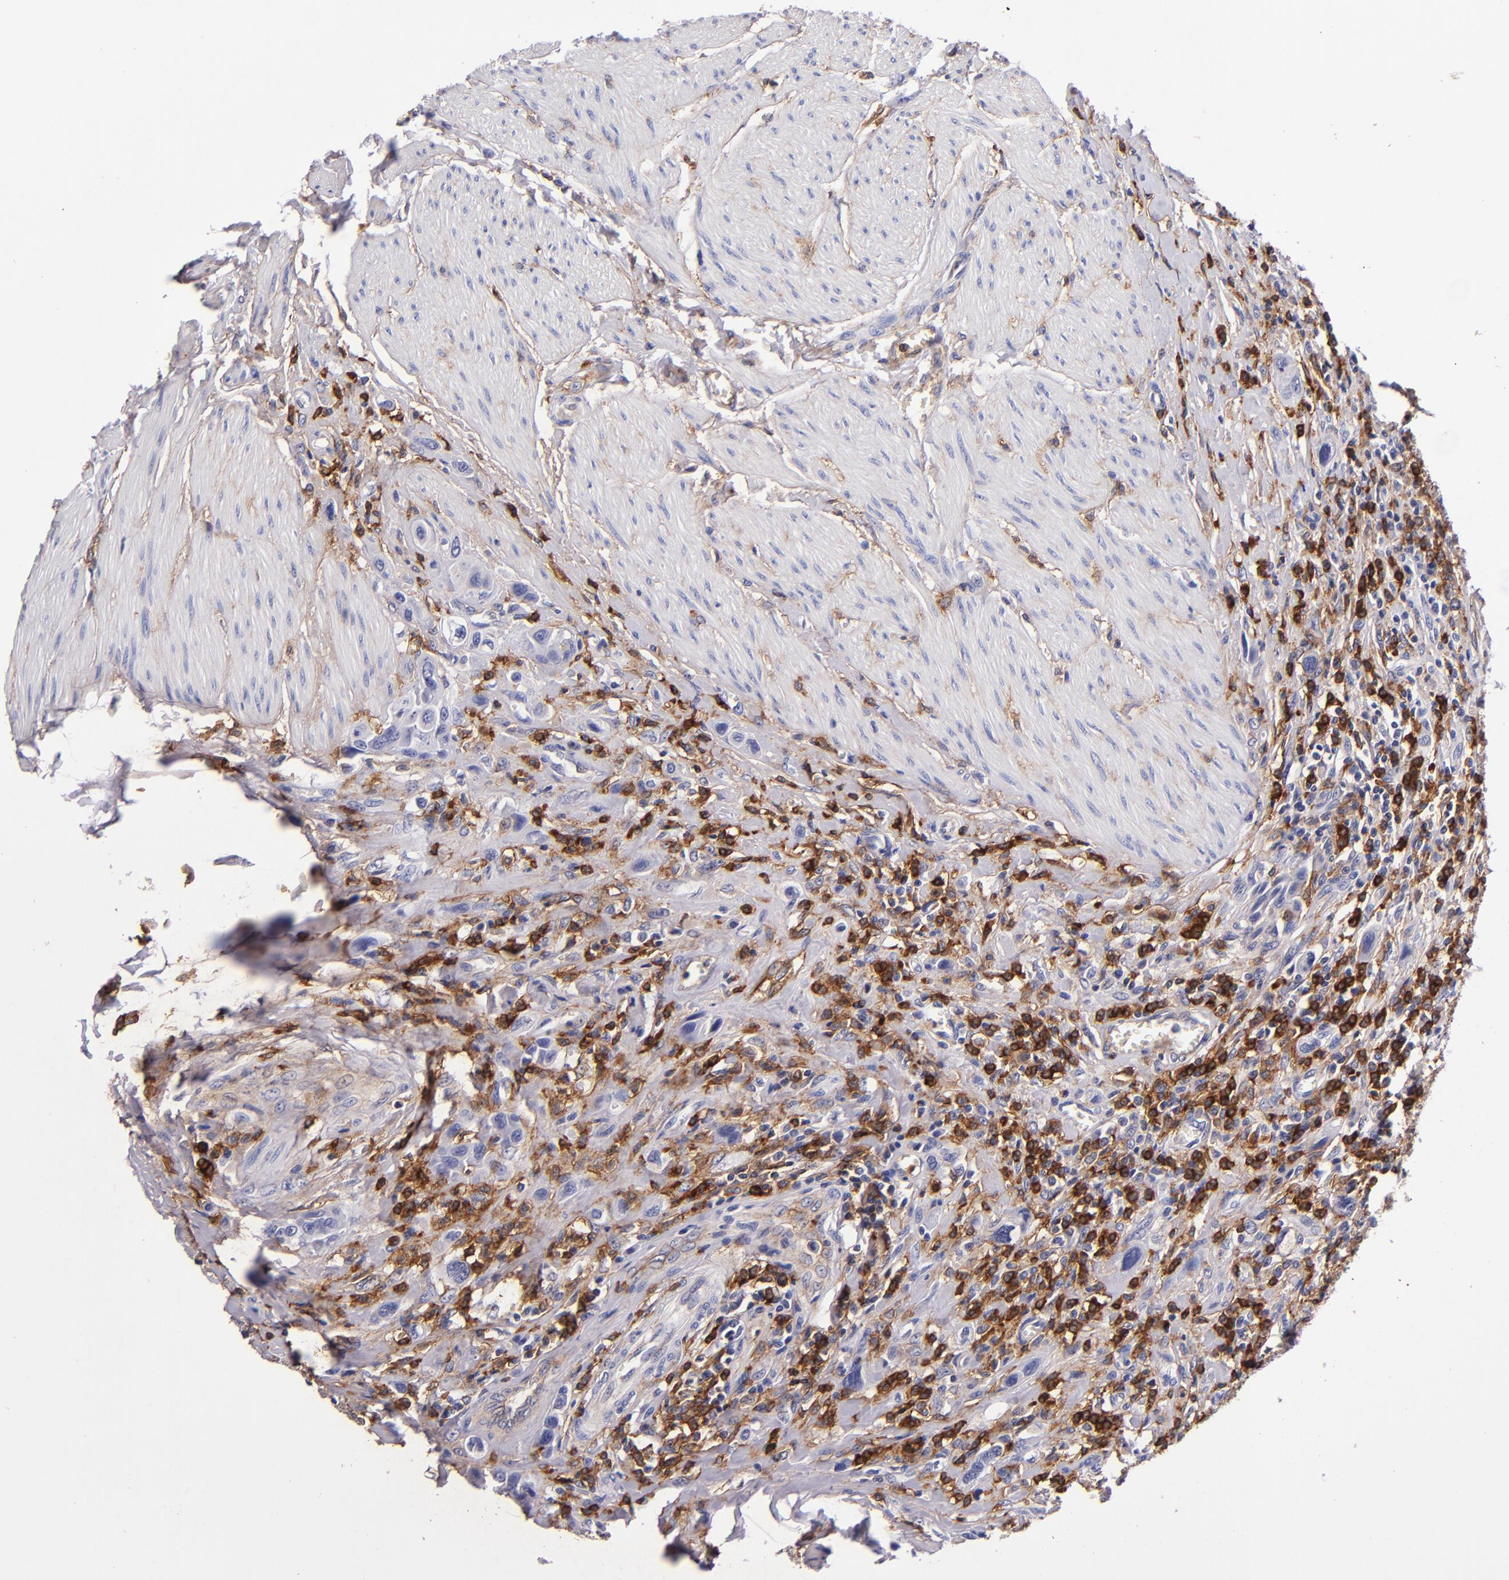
{"staining": {"intensity": "strong", "quantity": "25%-75%", "location": "cytoplasmic/membranous"}, "tissue": "urothelial cancer", "cell_type": "Tumor cells", "image_type": "cancer", "snomed": [{"axis": "morphology", "description": "Urothelial carcinoma, High grade"}, {"axis": "topography", "description": "Urinary bladder"}], "caption": "Urothelial cancer stained with DAB (3,3'-diaminobenzidine) immunohistochemistry exhibits high levels of strong cytoplasmic/membranous staining in about 25%-75% of tumor cells.", "gene": "SIRPA", "patient": {"sex": "male", "age": 50}}